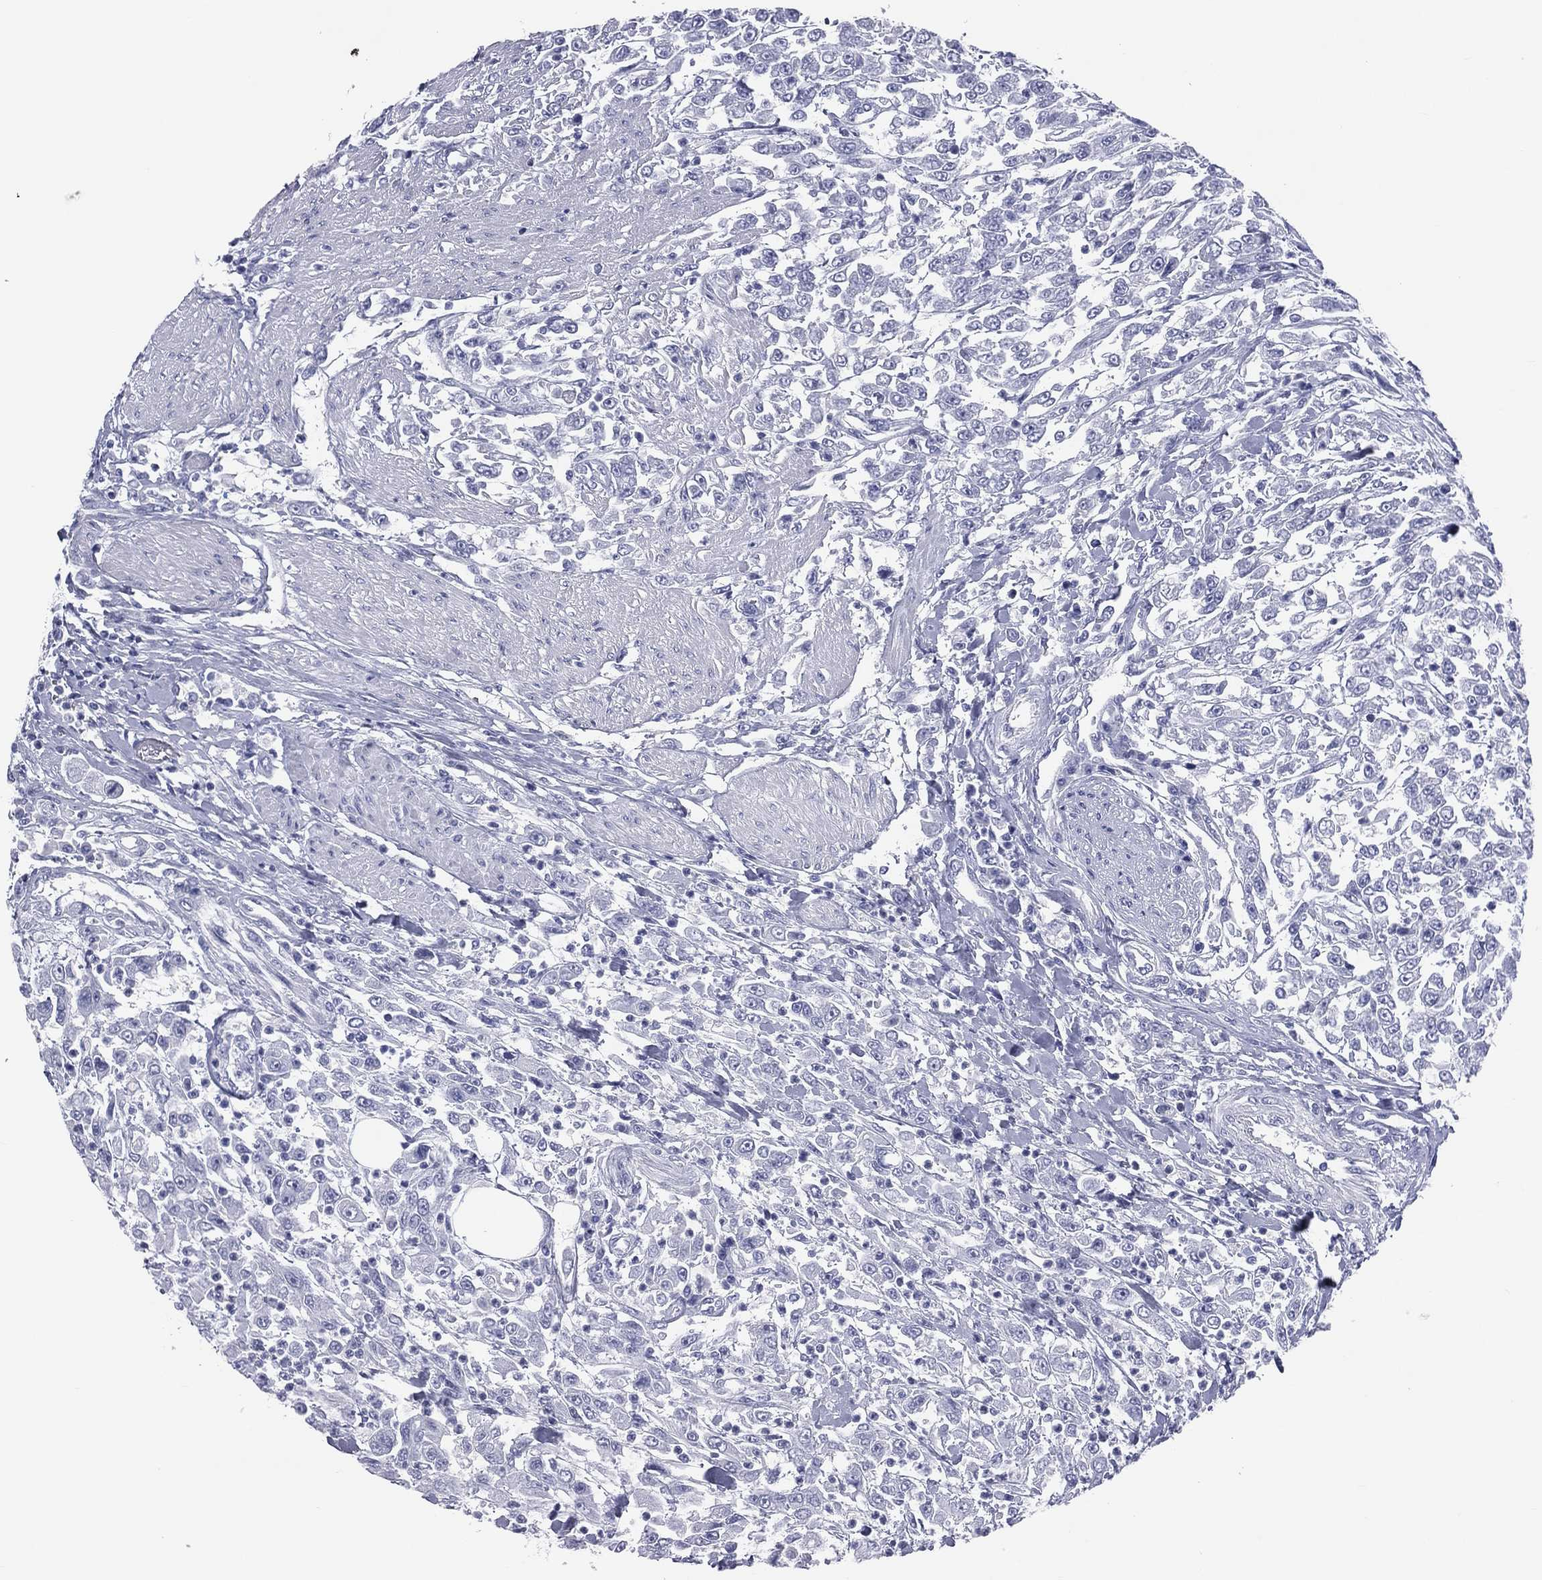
{"staining": {"intensity": "negative", "quantity": "none", "location": "none"}, "tissue": "urothelial cancer", "cell_type": "Tumor cells", "image_type": "cancer", "snomed": [{"axis": "morphology", "description": "Urothelial carcinoma, High grade"}, {"axis": "topography", "description": "Urinary bladder"}], "caption": "Immunohistochemistry (IHC) photomicrograph of human urothelial carcinoma (high-grade) stained for a protein (brown), which reveals no staining in tumor cells.", "gene": "MLN", "patient": {"sex": "male", "age": 46}}